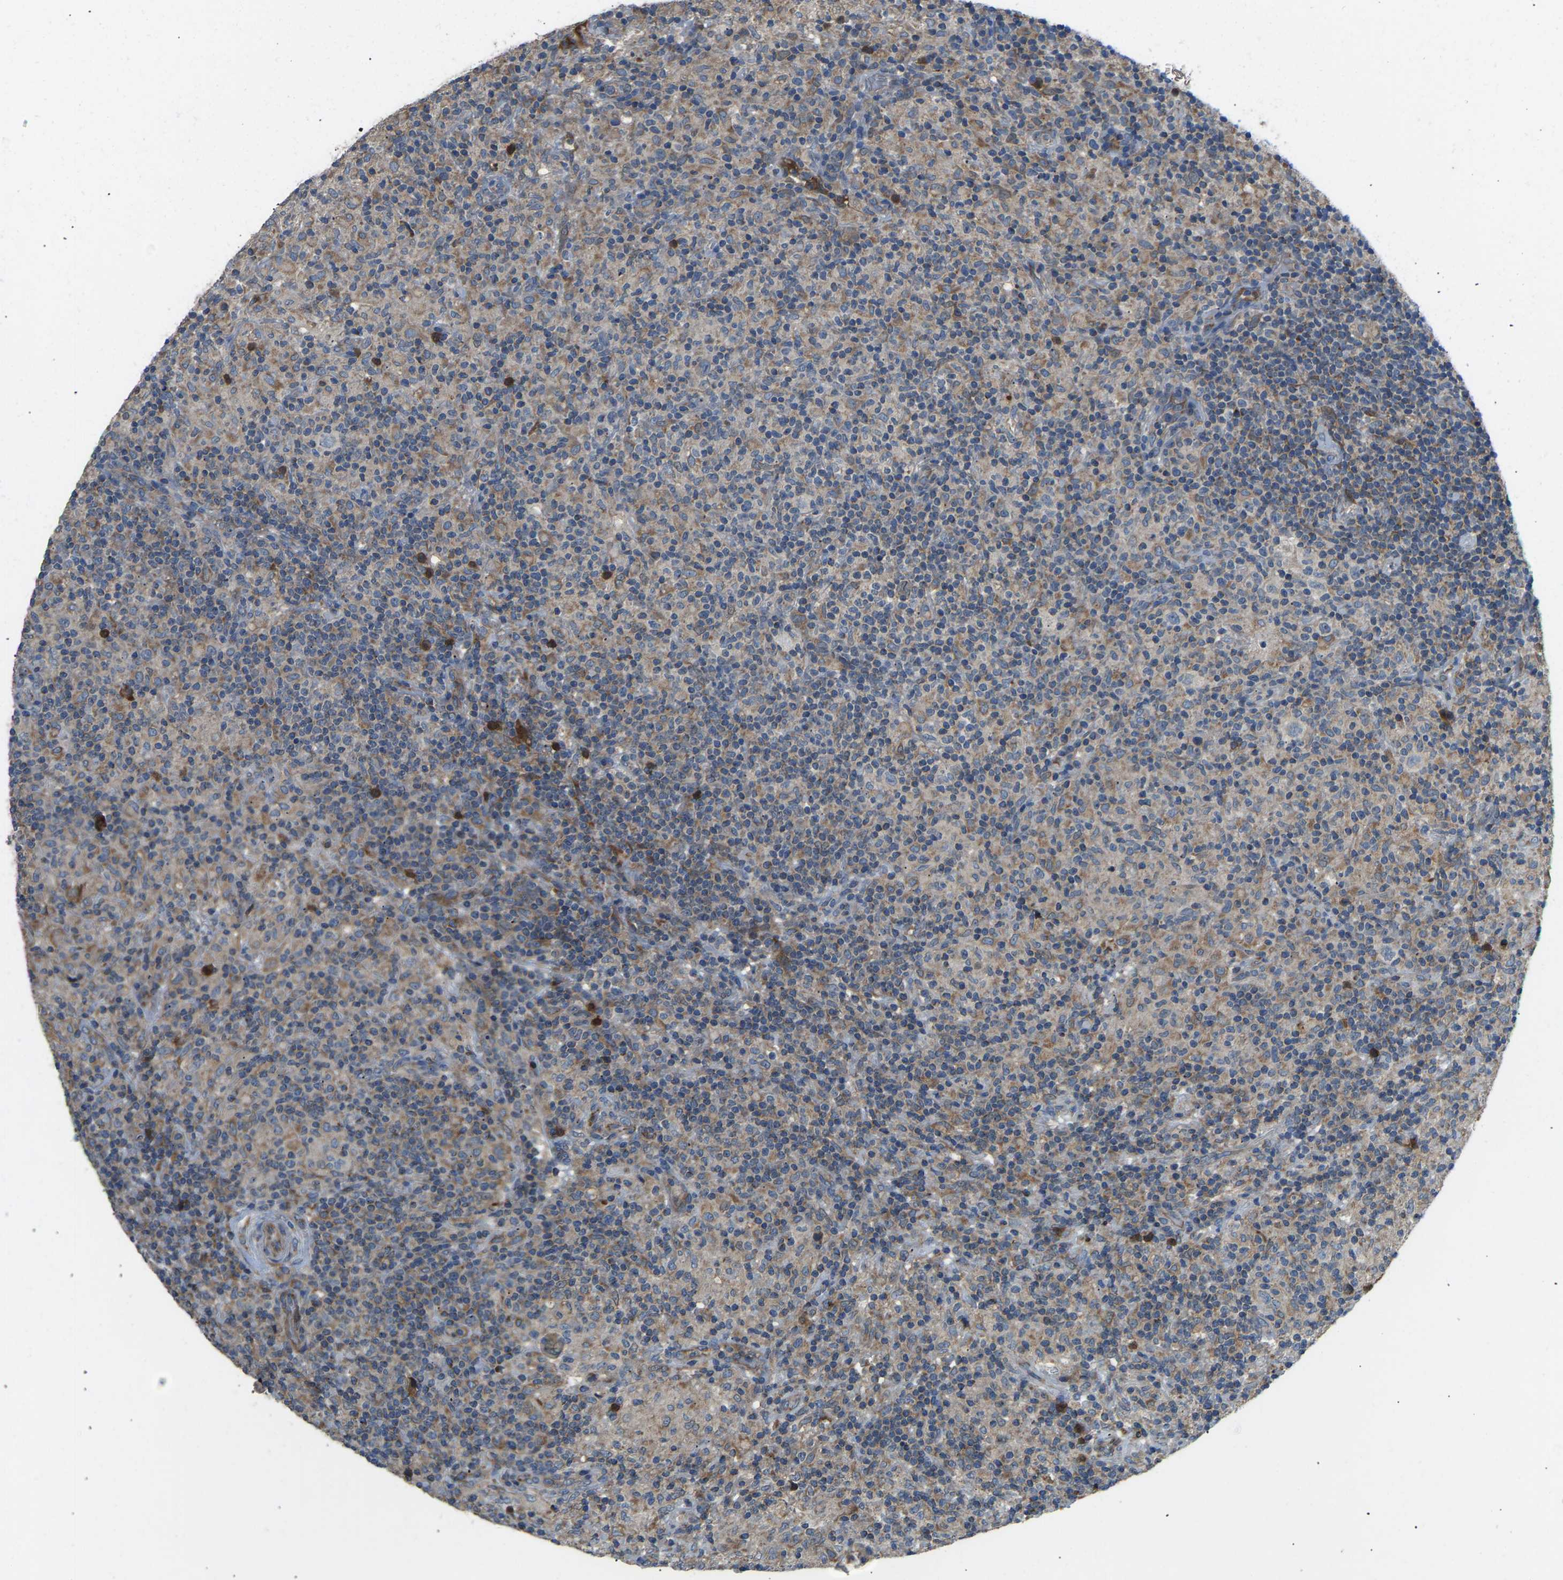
{"staining": {"intensity": "weak", "quantity": "25%-75%", "location": "cytoplasmic/membranous"}, "tissue": "lymphoma", "cell_type": "Tumor cells", "image_type": "cancer", "snomed": [{"axis": "morphology", "description": "Hodgkin's disease, NOS"}, {"axis": "topography", "description": "Lymph node"}], "caption": "A histopathology image of Hodgkin's disease stained for a protein shows weak cytoplasmic/membranous brown staining in tumor cells.", "gene": "RBP1", "patient": {"sex": "male", "age": 70}}